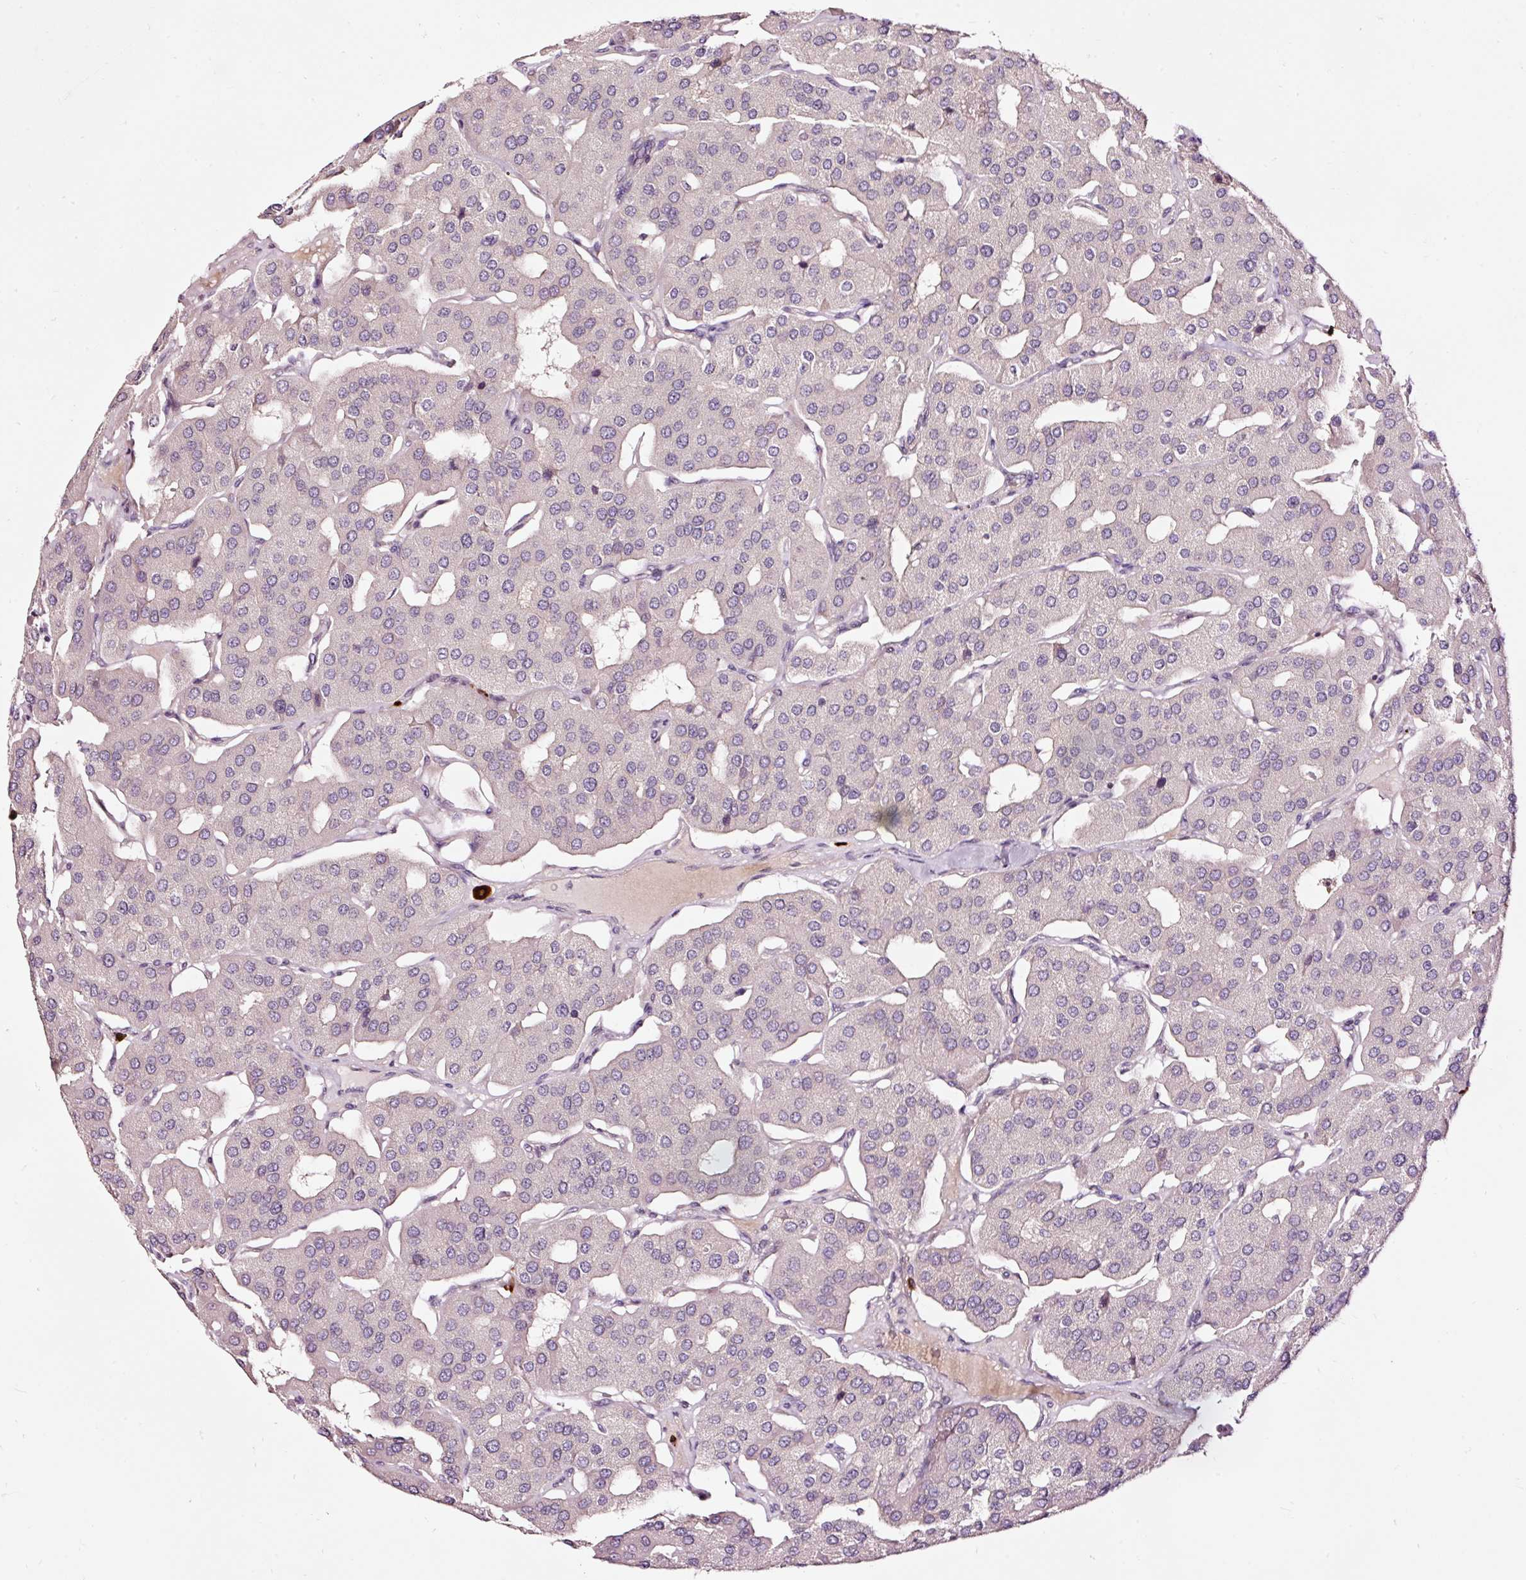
{"staining": {"intensity": "negative", "quantity": "none", "location": "none"}, "tissue": "parathyroid gland", "cell_type": "Glandular cells", "image_type": "normal", "snomed": [{"axis": "morphology", "description": "Normal tissue, NOS"}, {"axis": "morphology", "description": "Adenoma, NOS"}, {"axis": "topography", "description": "Parathyroid gland"}], "caption": "This is a photomicrograph of immunohistochemistry (IHC) staining of normal parathyroid gland, which shows no expression in glandular cells. The staining is performed using DAB (3,3'-diaminobenzidine) brown chromogen with nuclei counter-stained in using hematoxylin.", "gene": "UTP14A", "patient": {"sex": "female", "age": 86}}